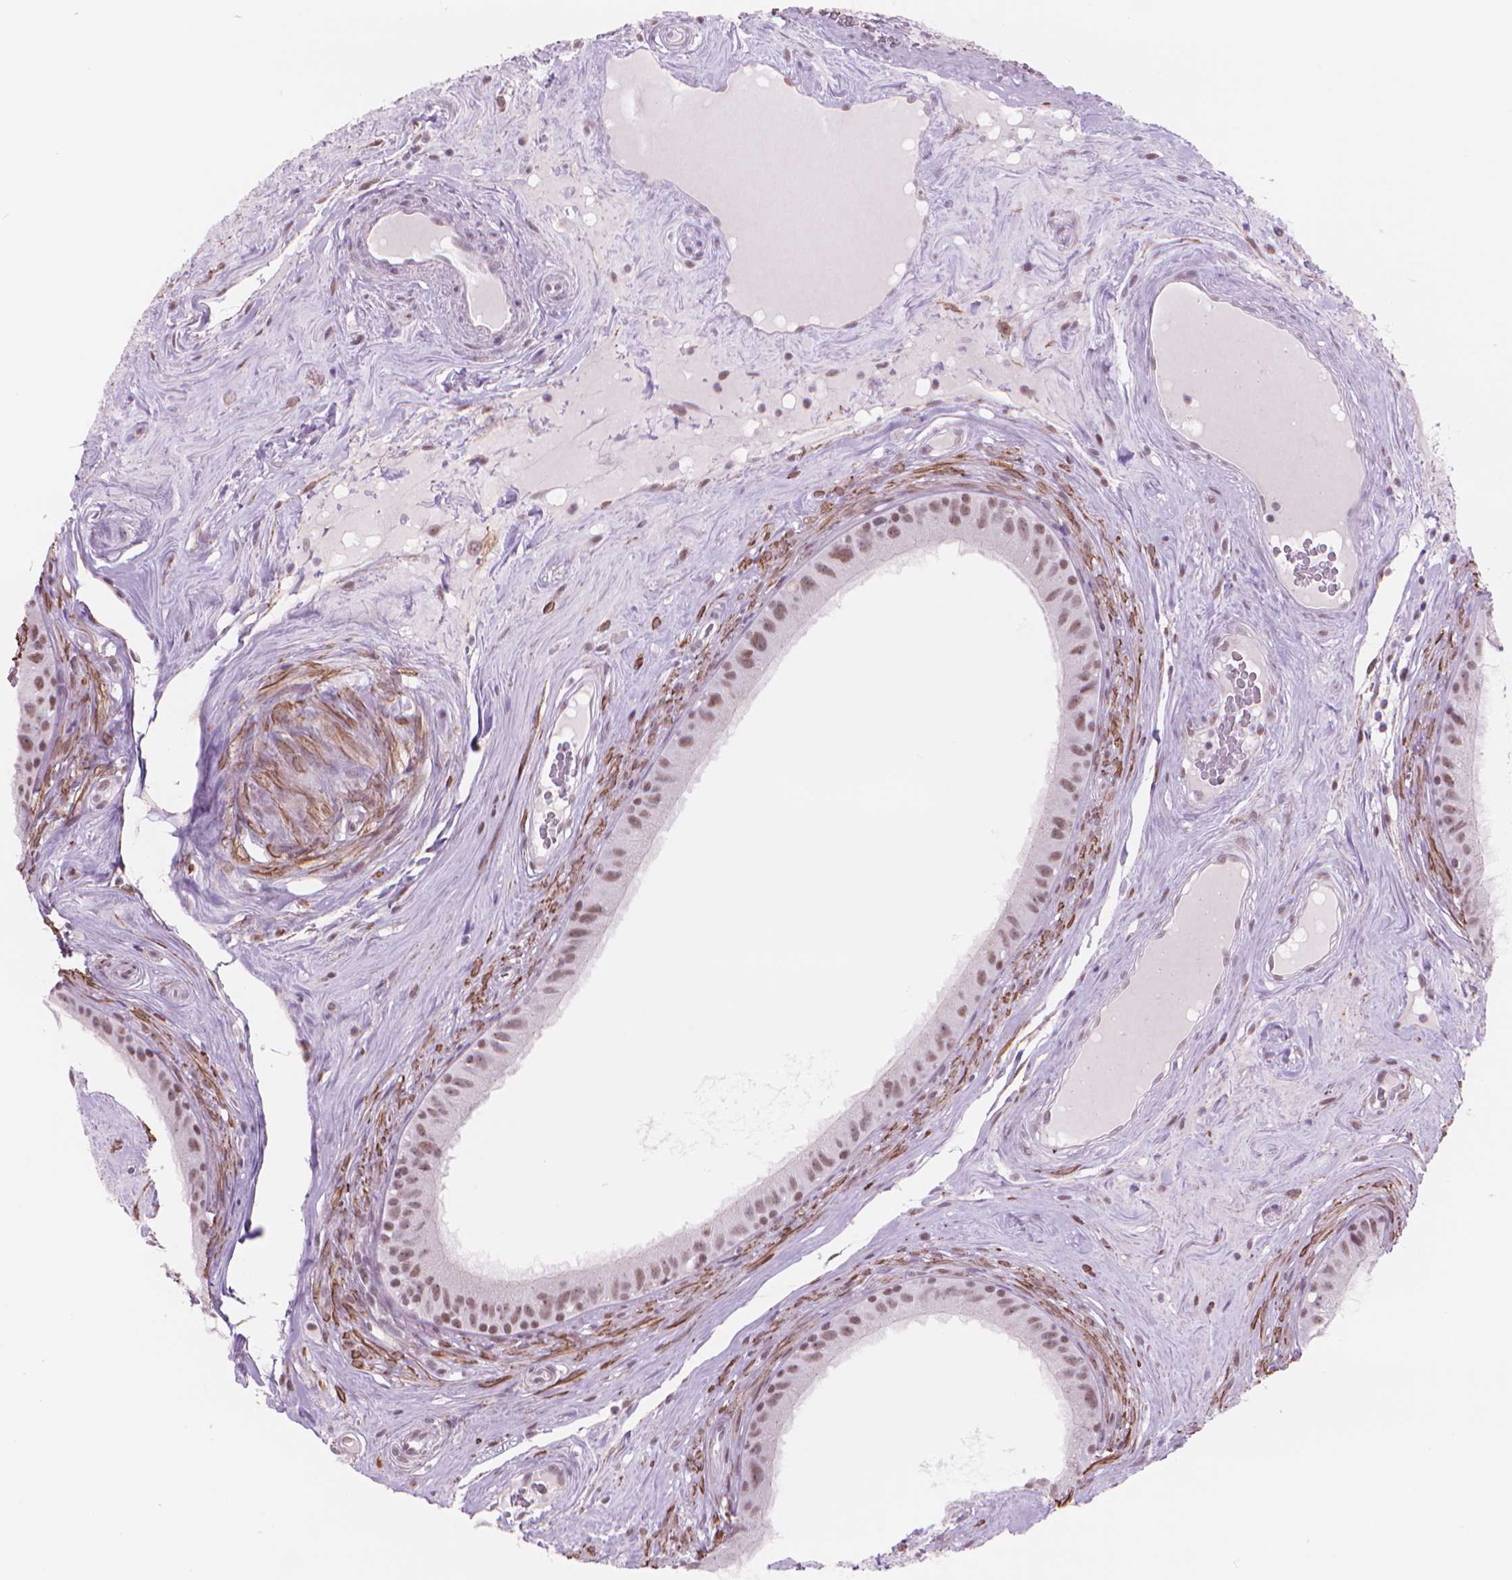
{"staining": {"intensity": "moderate", "quantity": ">75%", "location": "nuclear"}, "tissue": "epididymis", "cell_type": "Glandular cells", "image_type": "normal", "snomed": [{"axis": "morphology", "description": "Normal tissue, NOS"}, {"axis": "topography", "description": "Epididymis"}], "caption": "Protein expression by IHC demonstrates moderate nuclear expression in about >75% of glandular cells in benign epididymis.", "gene": "POLR3D", "patient": {"sex": "male", "age": 59}}